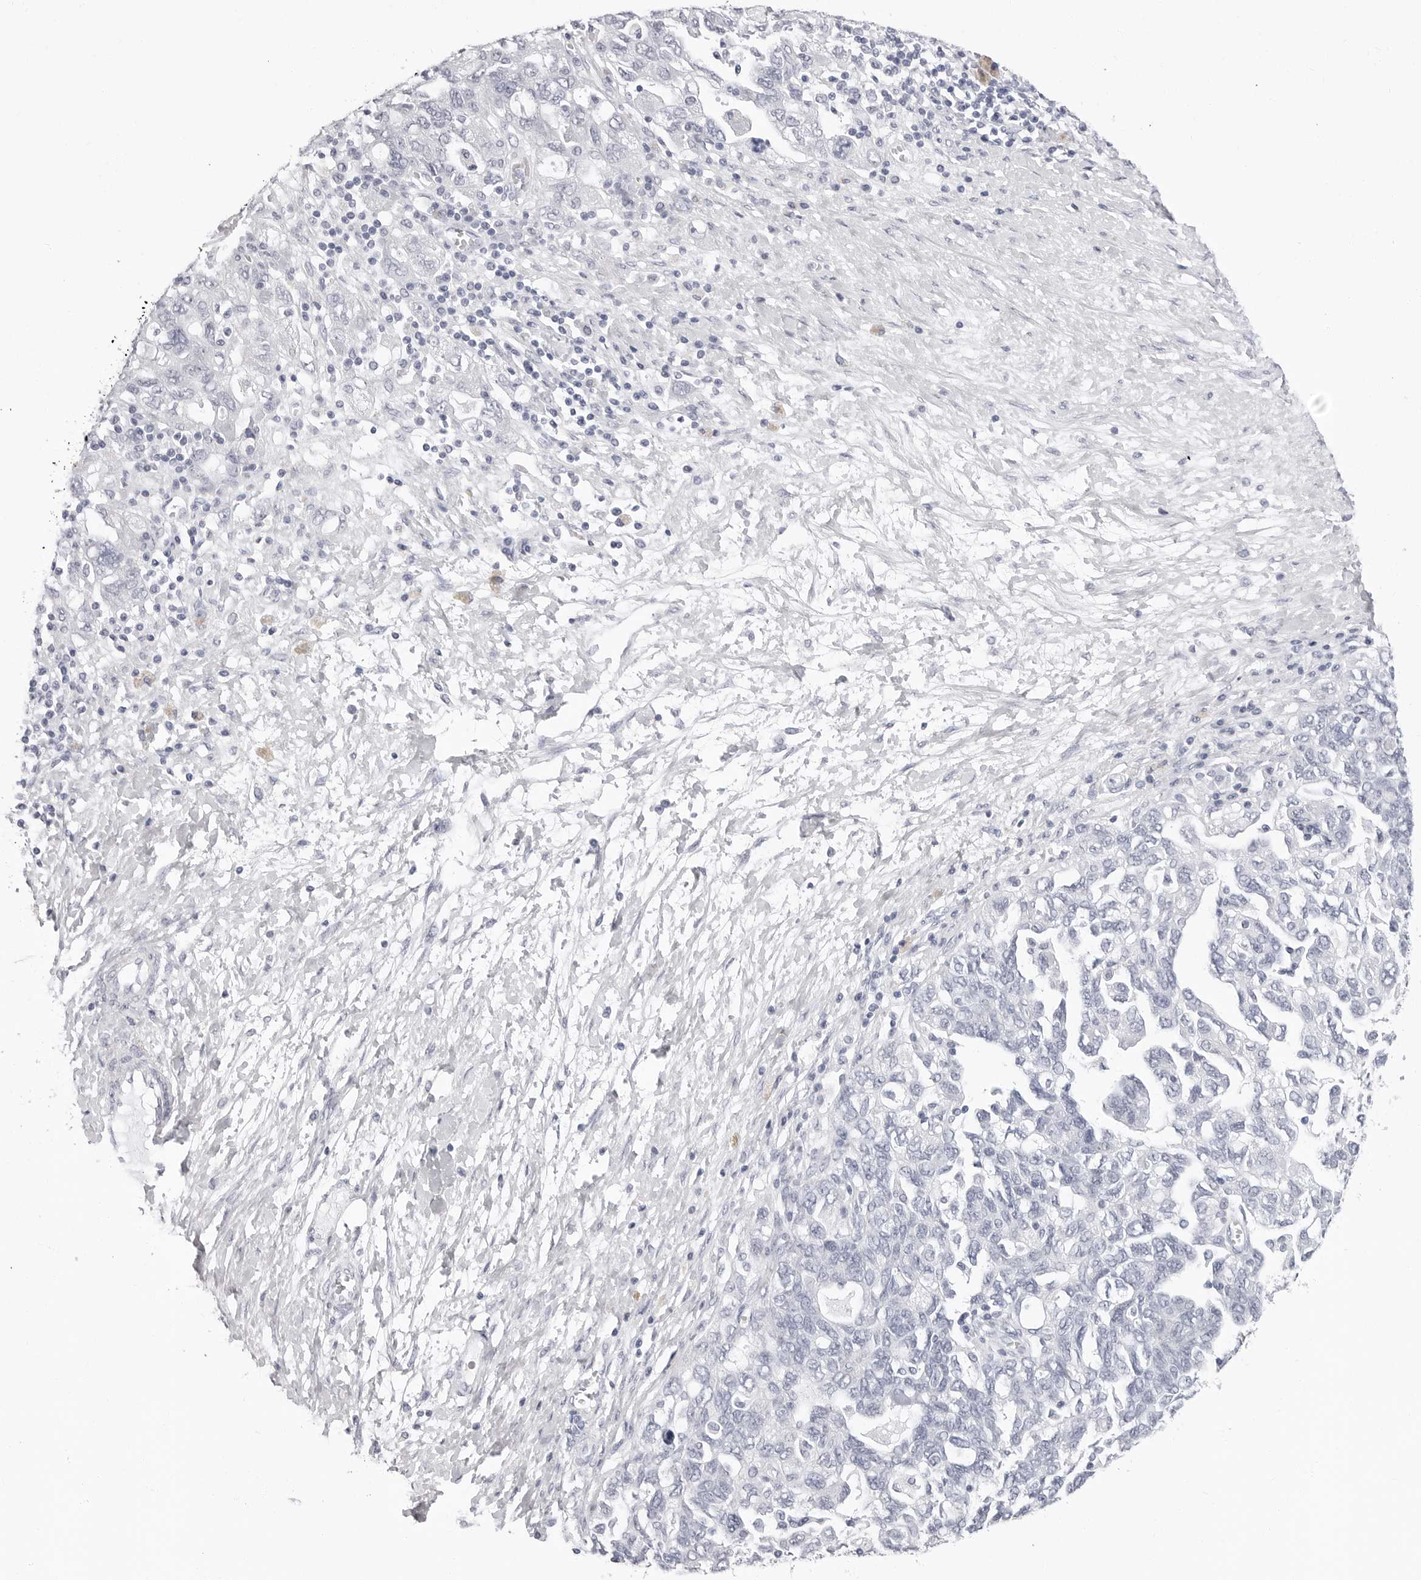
{"staining": {"intensity": "negative", "quantity": "none", "location": "none"}, "tissue": "ovarian cancer", "cell_type": "Tumor cells", "image_type": "cancer", "snomed": [{"axis": "morphology", "description": "Carcinoma, NOS"}, {"axis": "morphology", "description": "Cystadenocarcinoma, serous, NOS"}, {"axis": "topography", "description": "Ovary"}], "caption": "Ovarian cancer (carcinoma) was stained to show a protein in brown. There is no significant expression in tumor cells.", "gene": "ERICH3", "patient": {"sex": "female", "age": 69}}